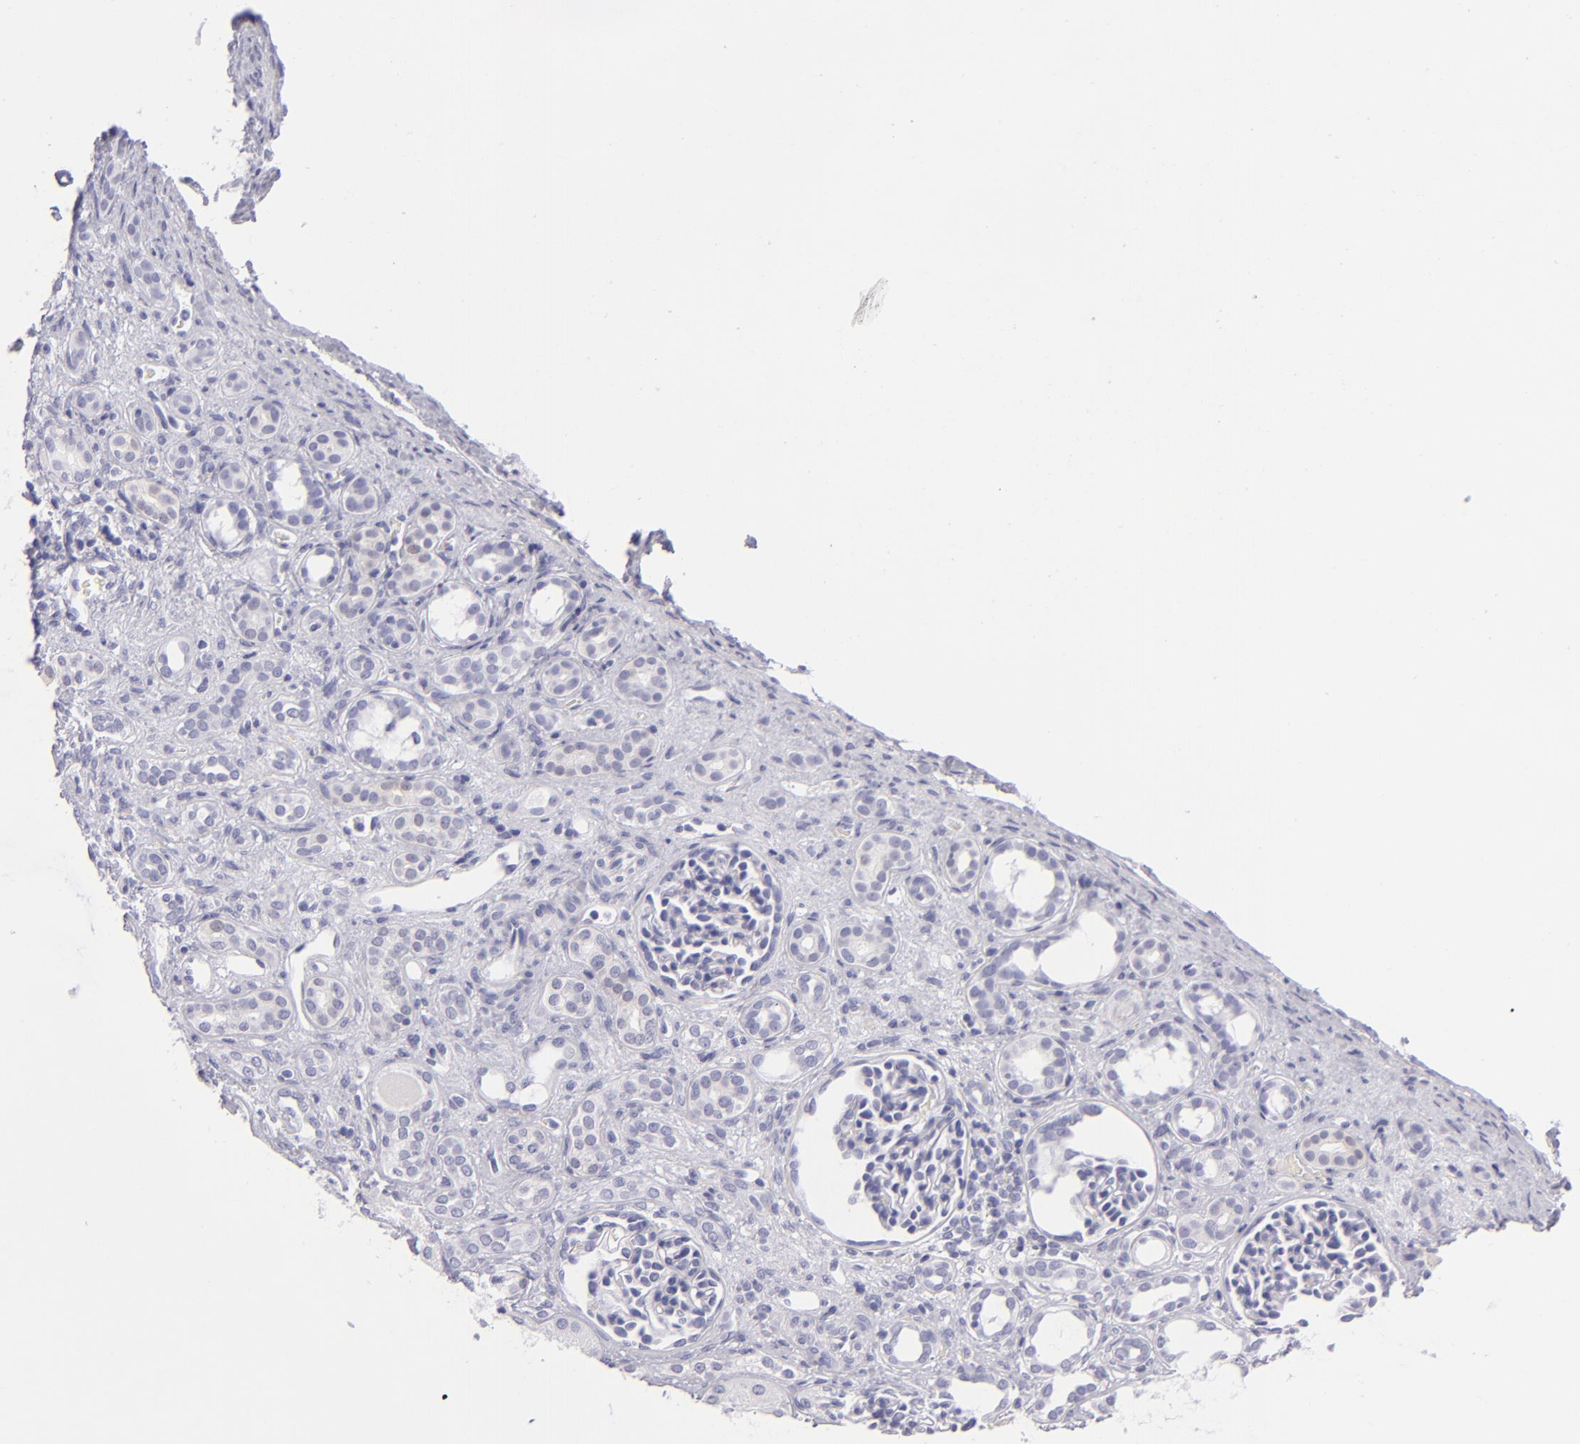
{"staining": {"intensity": "negative", "quantity": "none", "location": "none"}, "tissue": "kidney", "cell_type": "Cells in glomeruli", "image_type": "normal", "snomed": [{"axis": "morphology", "description": "Normal tissue, NOS"}, {"axis": "topography", "description": "Kidney"}], "caption": "Immunohistochemical staining of unremarkable kidney shows no significant expression in cells in glomeruli.", "gene": "PVALB", "patient": {"sex": "male", "age": 7}}